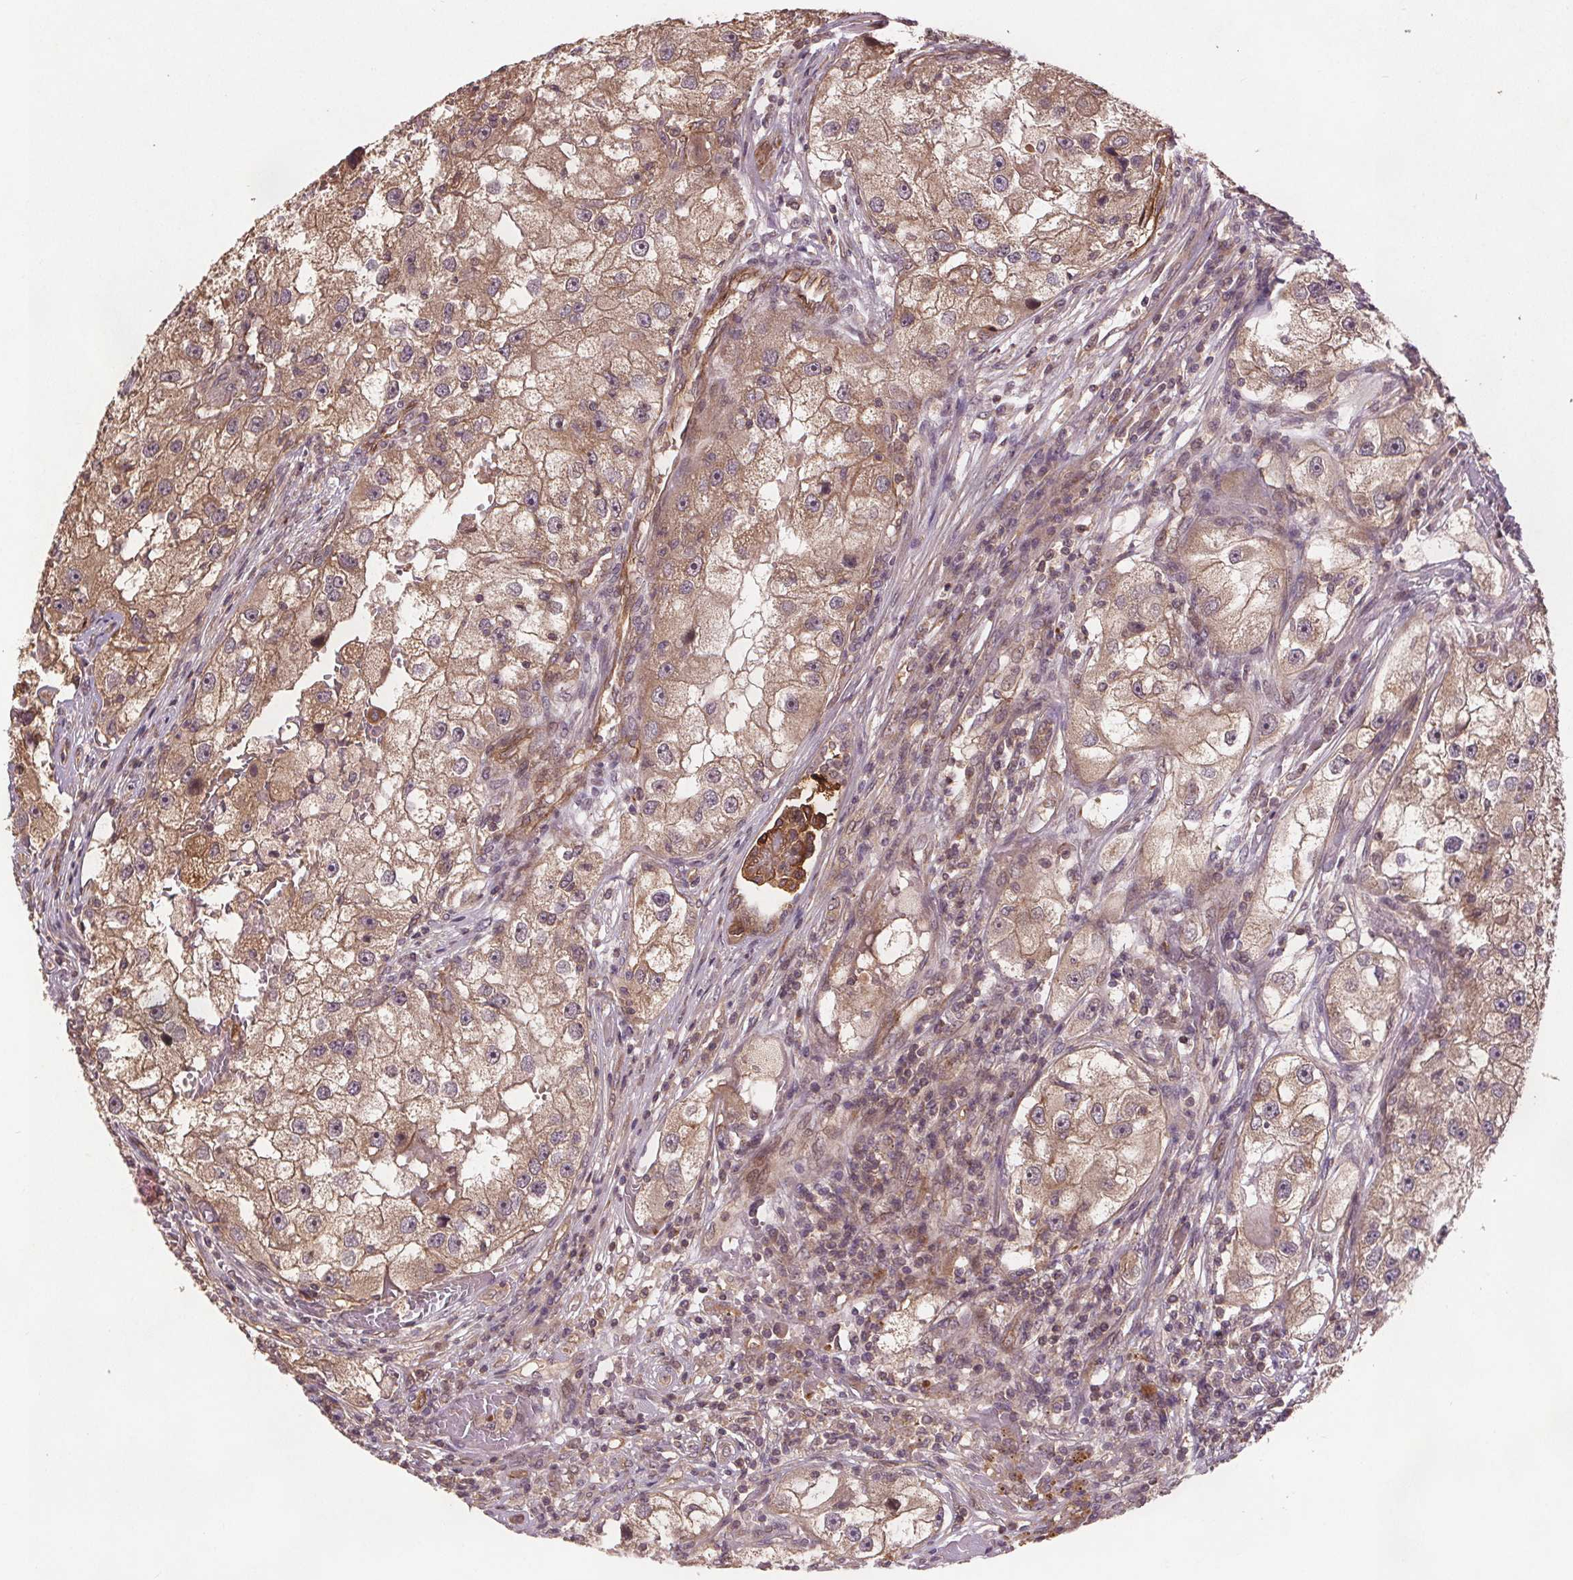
{"staining": {"intensity": "weak", "quantity": ">75%", "location": "cytoplasmic/membranous"}, "tissue": "renal cancer", "cell_type": "Tumor cells", "image_type": "cancer", "snomed": [{"axis": "morphology", "description": "Adenocarcinoma, NOS"}, {"axis": "topography", "description": "Kidney"}], "caption": "Adenocarcinoma (renal) stained with a brown dye displays weak cytoplasmic/membranous positive staining in approximately >75% of tumor cells.", "gene": "SEC14L2", "patient": {"sex": "male", "age": 63}}